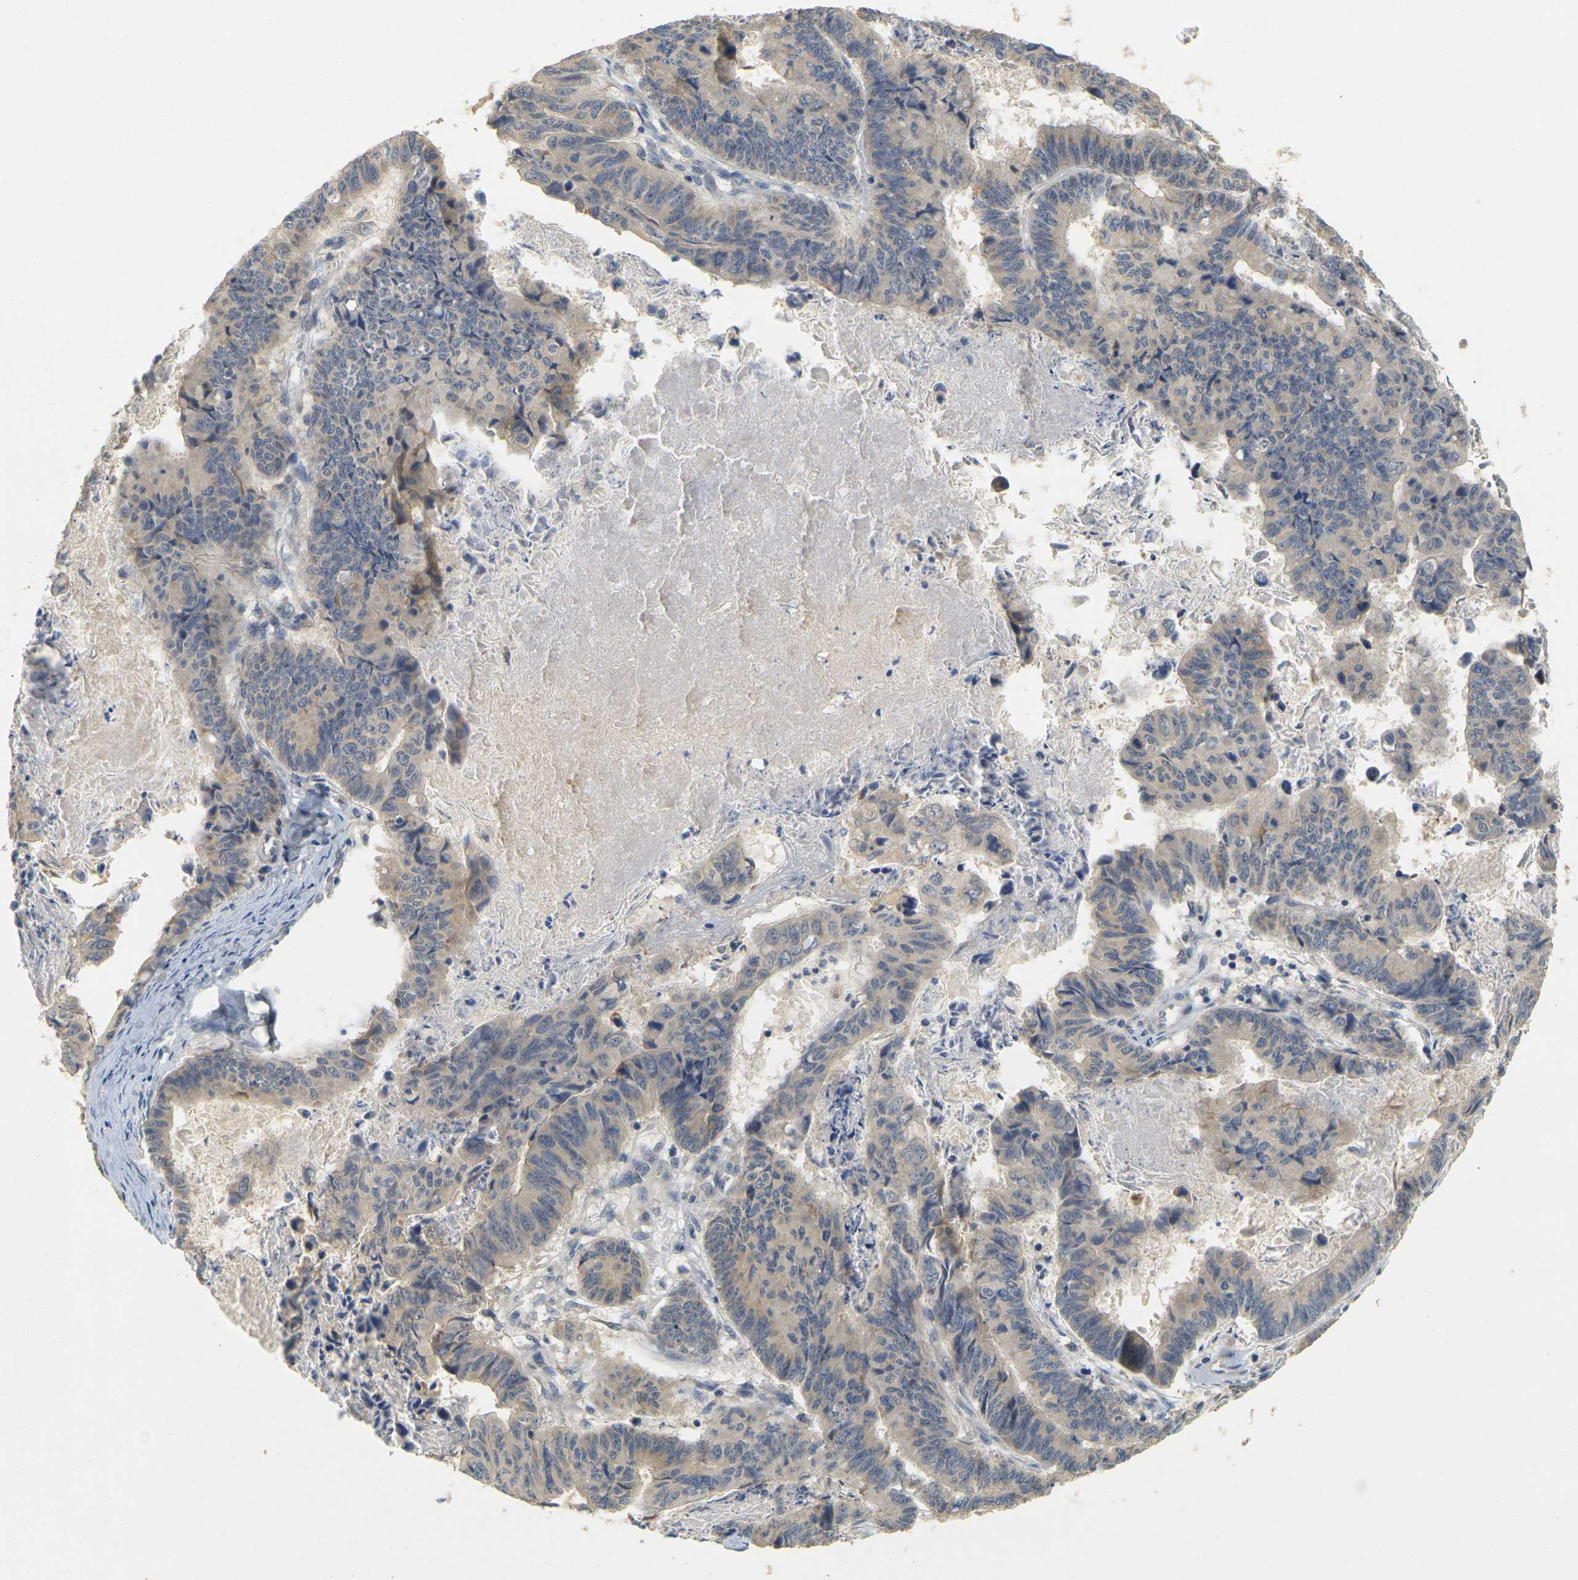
{"staining": {"intensity": "weak", "quantity": ">75%", "location": "cytoplasmic/membranous"}, "tissue": "stomach cancer", "cell_type": "Tumor cells", "image_type": "cancer", "snomed": [{"axis": "morphology", "description": "Adenocarcinoma, NOS"}, {"axis": "topography", "description": "Stomach, lower"}], "caption": "A brown stain shows weak cytoplasmic/membranous expression of a protein in human stomach cancer tumor cells.", "gene": "GDAP1", "patient": {"sex": "male", "age": 77}}